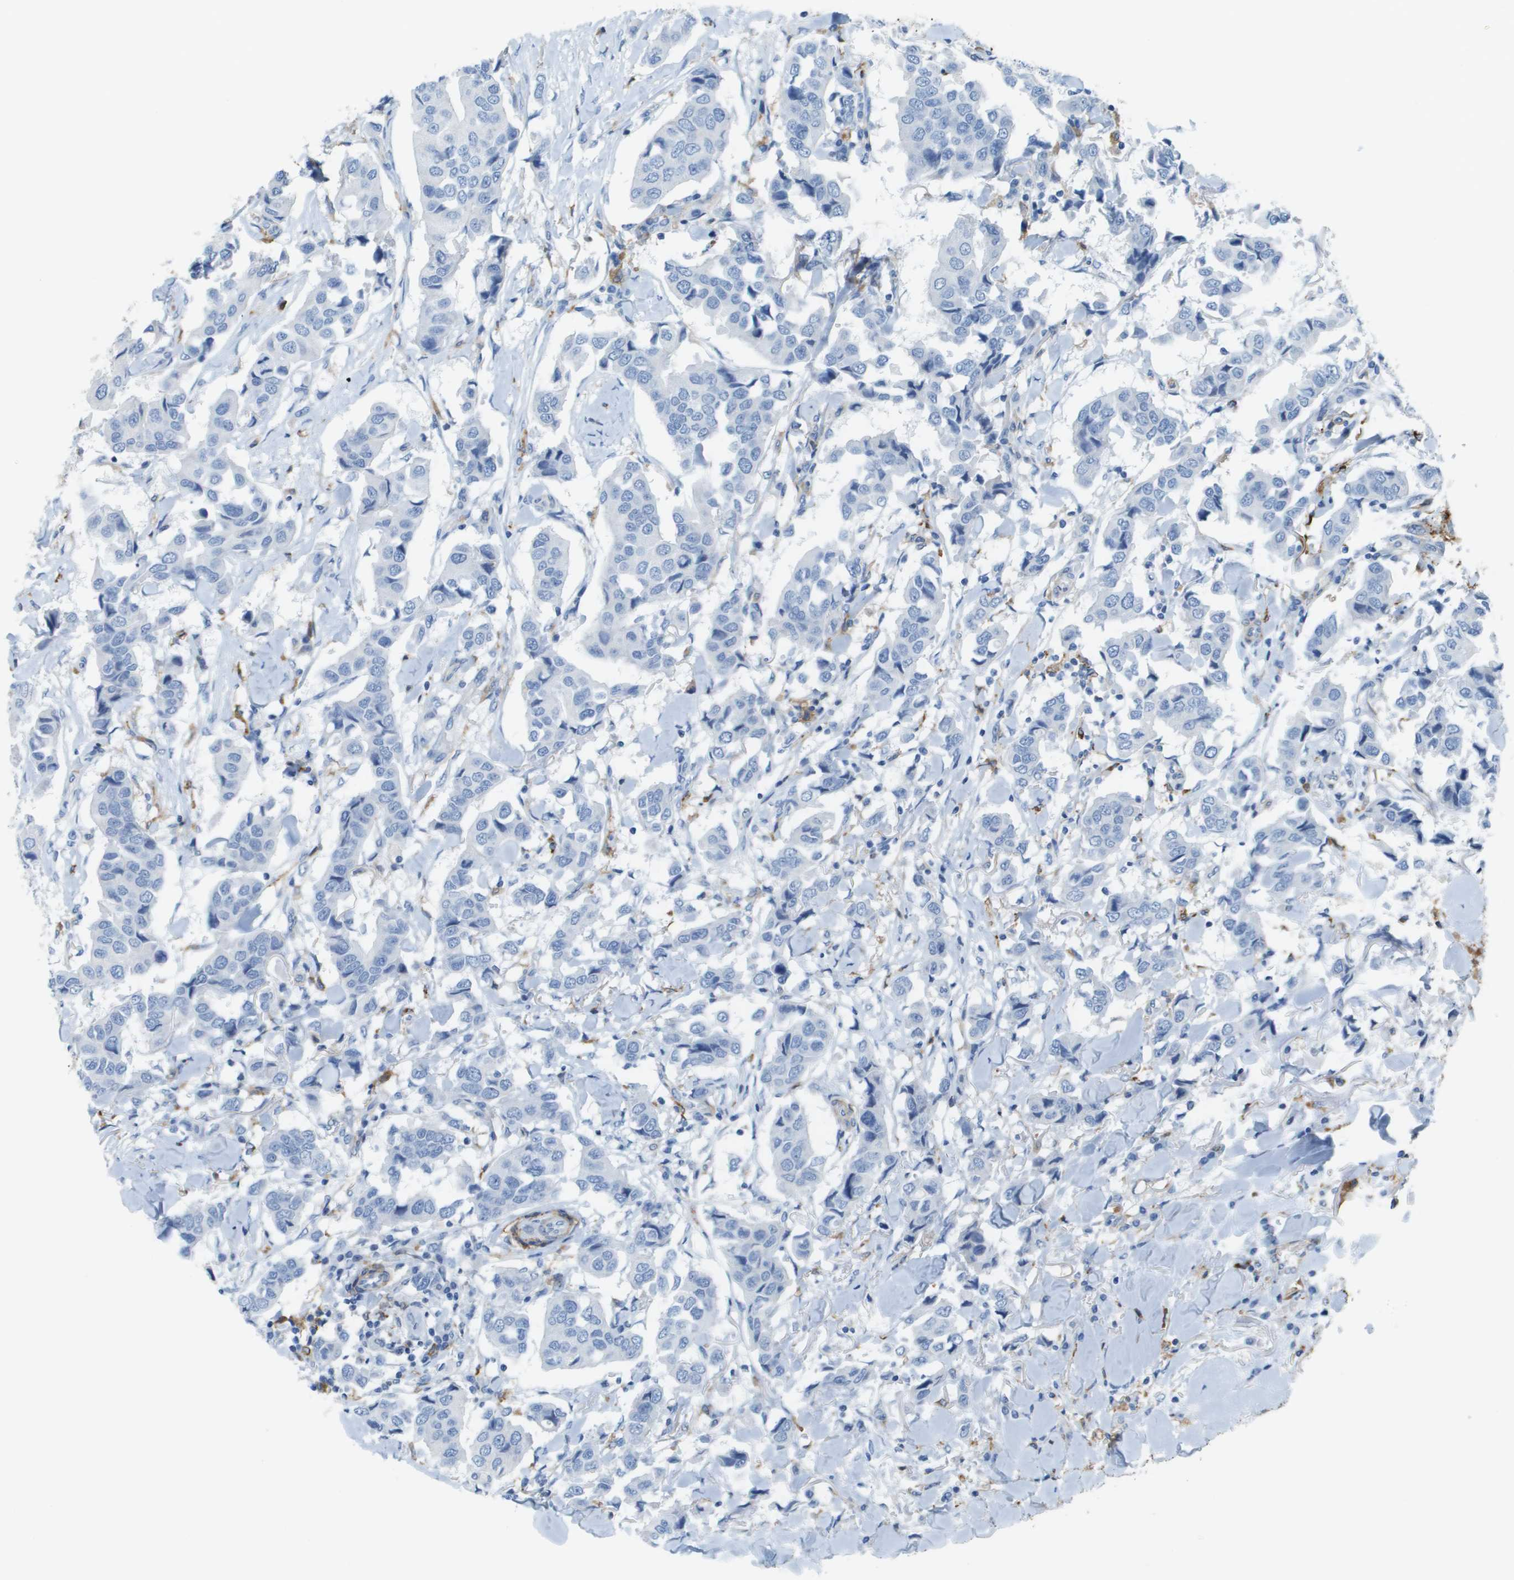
{"staining": {"intensity": "negative", "quantity": "none", "location": "none"}, "tissue": "breast cancer", "cell_type": "Tumor cells", "image_type": "cancer", "snomed": [{"axis": "morphology", "description": "Duct carcinoma"}, {"axis": "topography", "description": "Breast"}], "caption": "The histopathology image shows no significant positivity in tumor cells of breast cancer (intraductal carcinoma).", "gene": "ZBTB43", "patient": {"sex": "female", "age": 80}}